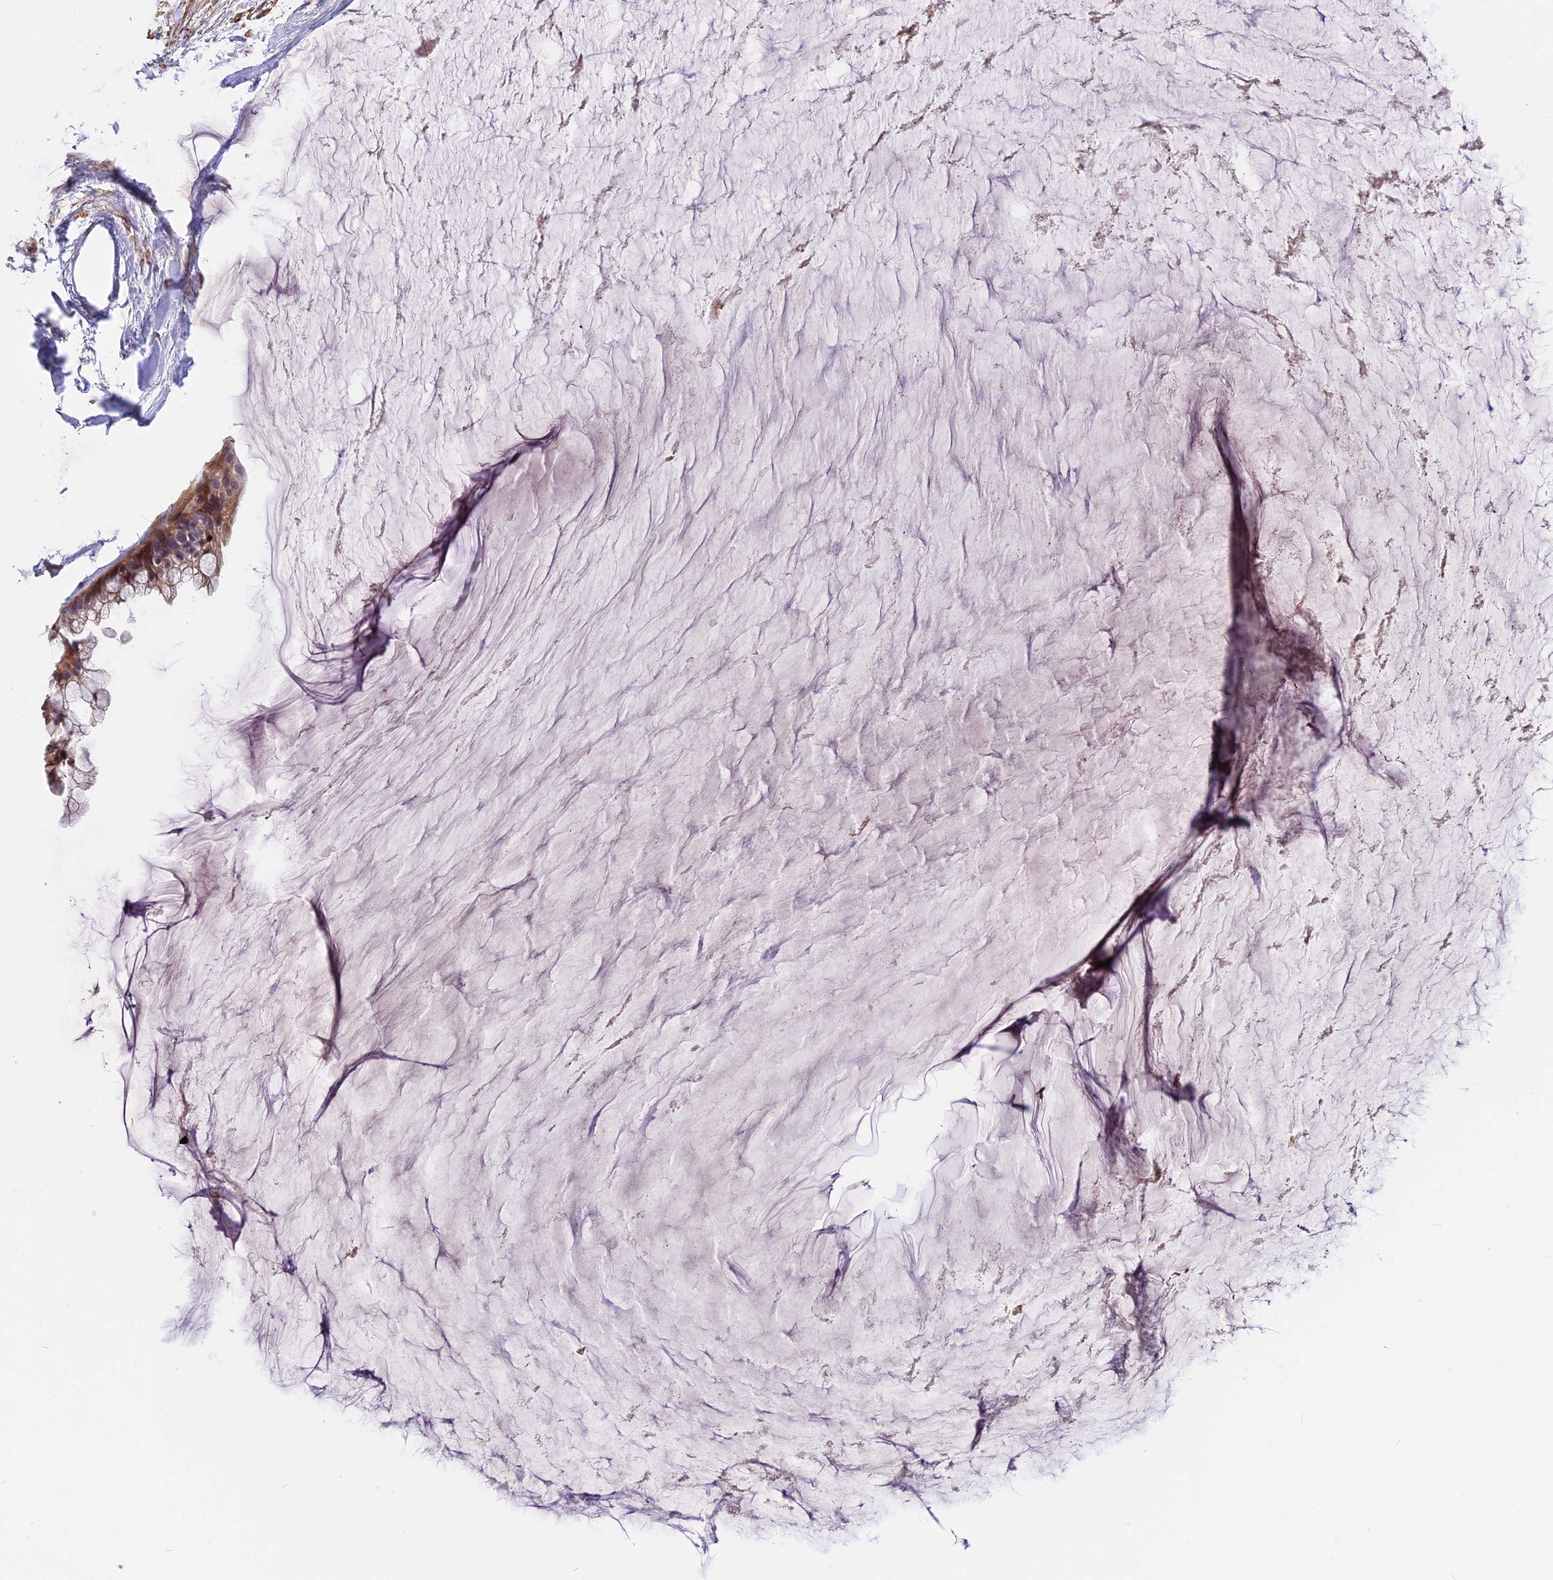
{"staining": {"intensity": "moderate", "quantity": ">75%", "location": "cytoplasmic/membranous"}, "tissue": "ovarian cancer", "cell_type": "Tumor cells", "image_type": "cancer", "snomed": [{"axis": "morphology", "description": "Cystadenocarcinoma, mucinous, NOS"}, {"axis": "topography", "description": "Ovary"}], "caption": "A high-resolution micrograph shows immunohistochemistry staining of ovarian cancer (mucinous cystadenocarcinoma), which reveals moderate cytoplasmic/membranous staining in approximately >75% of tumor cells.", "gene": "ZC3H10", "patient": {"sex": "female", "age": 39}}